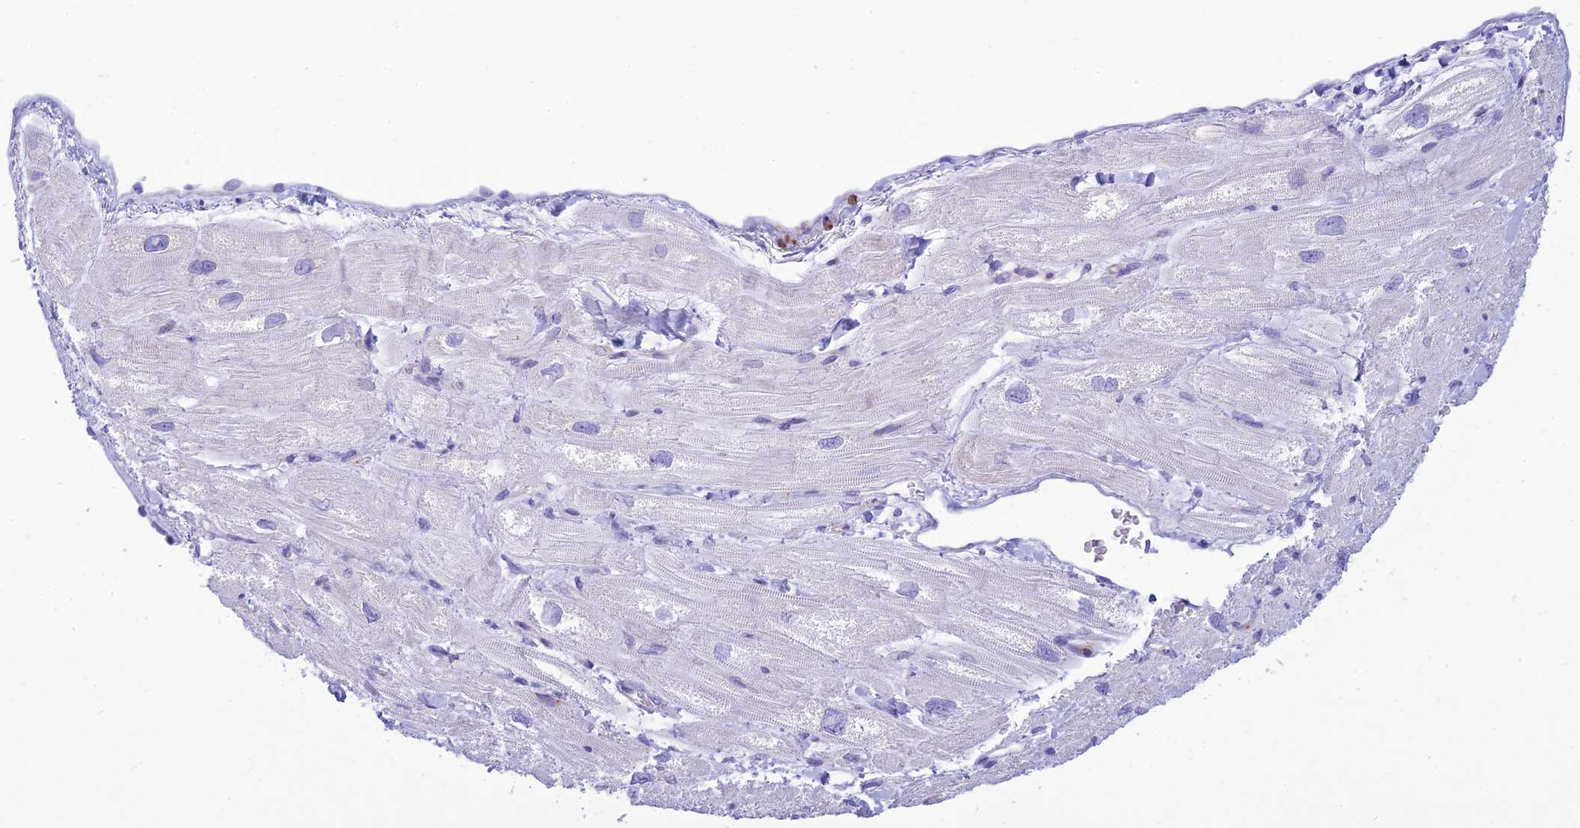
{"staining": {"intensity": "negative", "quantity": "none", "location": "none"}, "tissue": "heart muscle", "cell_type": "Cardiomyocytes", "image_type": "normal", "snomed": [{"axis": "morphology", "description": "Normal tissue, NOS"}, {"axis": "topography", "description": "Heart"}], "caption": "This is an immunohistochemistry (IHC) image of benign heart muscle. There is no expression in cardiomyocytes.", "gene": "FBXW4", "patient": {"sex": "male", "age": 65}}